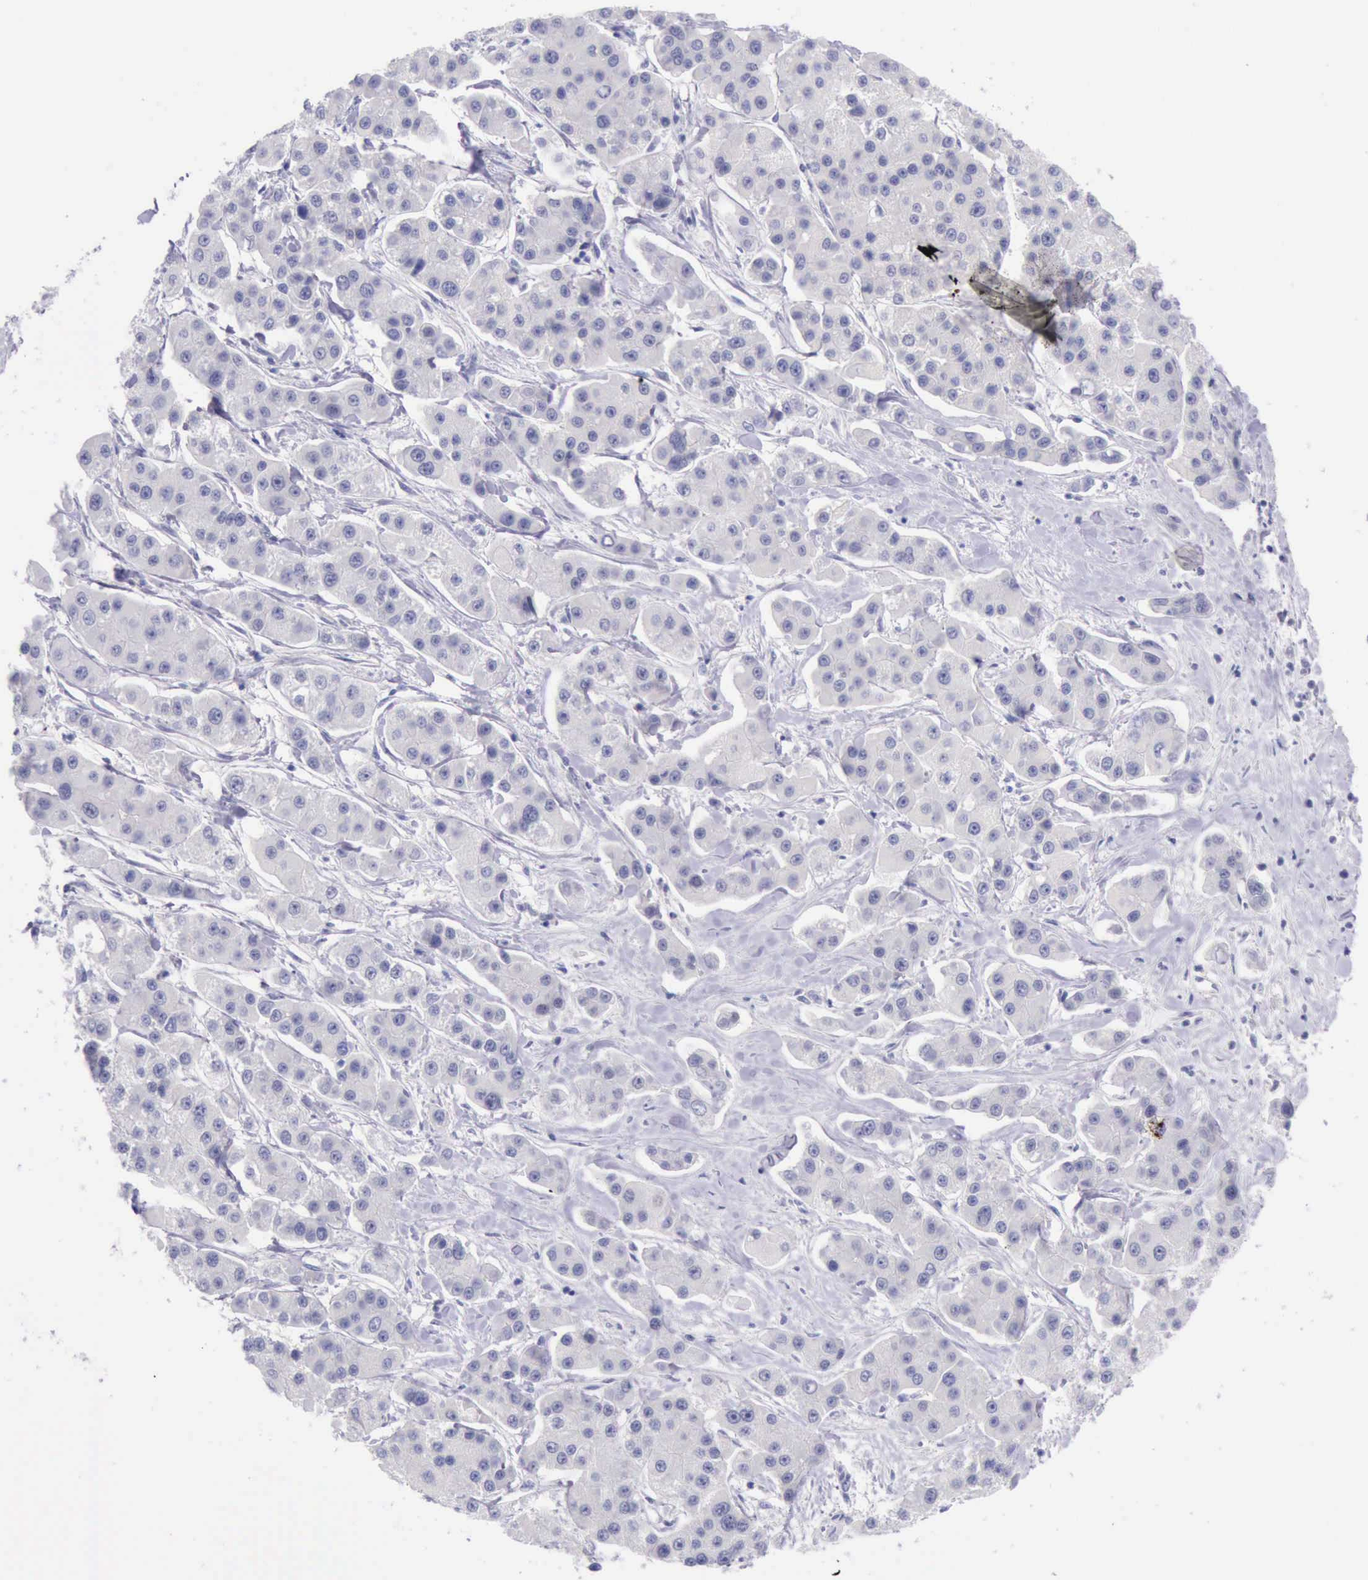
{"staining": {"intensity": "negative", "quantity": "none", "location": "none"}, "tissue": "liver cancer", "cell_type": "Tumor cells", "image_type": "cancer", "snomed": [{"axis": "morphology", "description": "Carcinoma, Hepatocellular, NOS"}, {"axis": "topography", "description": "Liver"}], "caption": "Immunohistochemistry (IHC) of liver cancer displays no staining in tumor cells.", "gene": "LRFN5", "patient": {"sex": "female", "age": 85}}